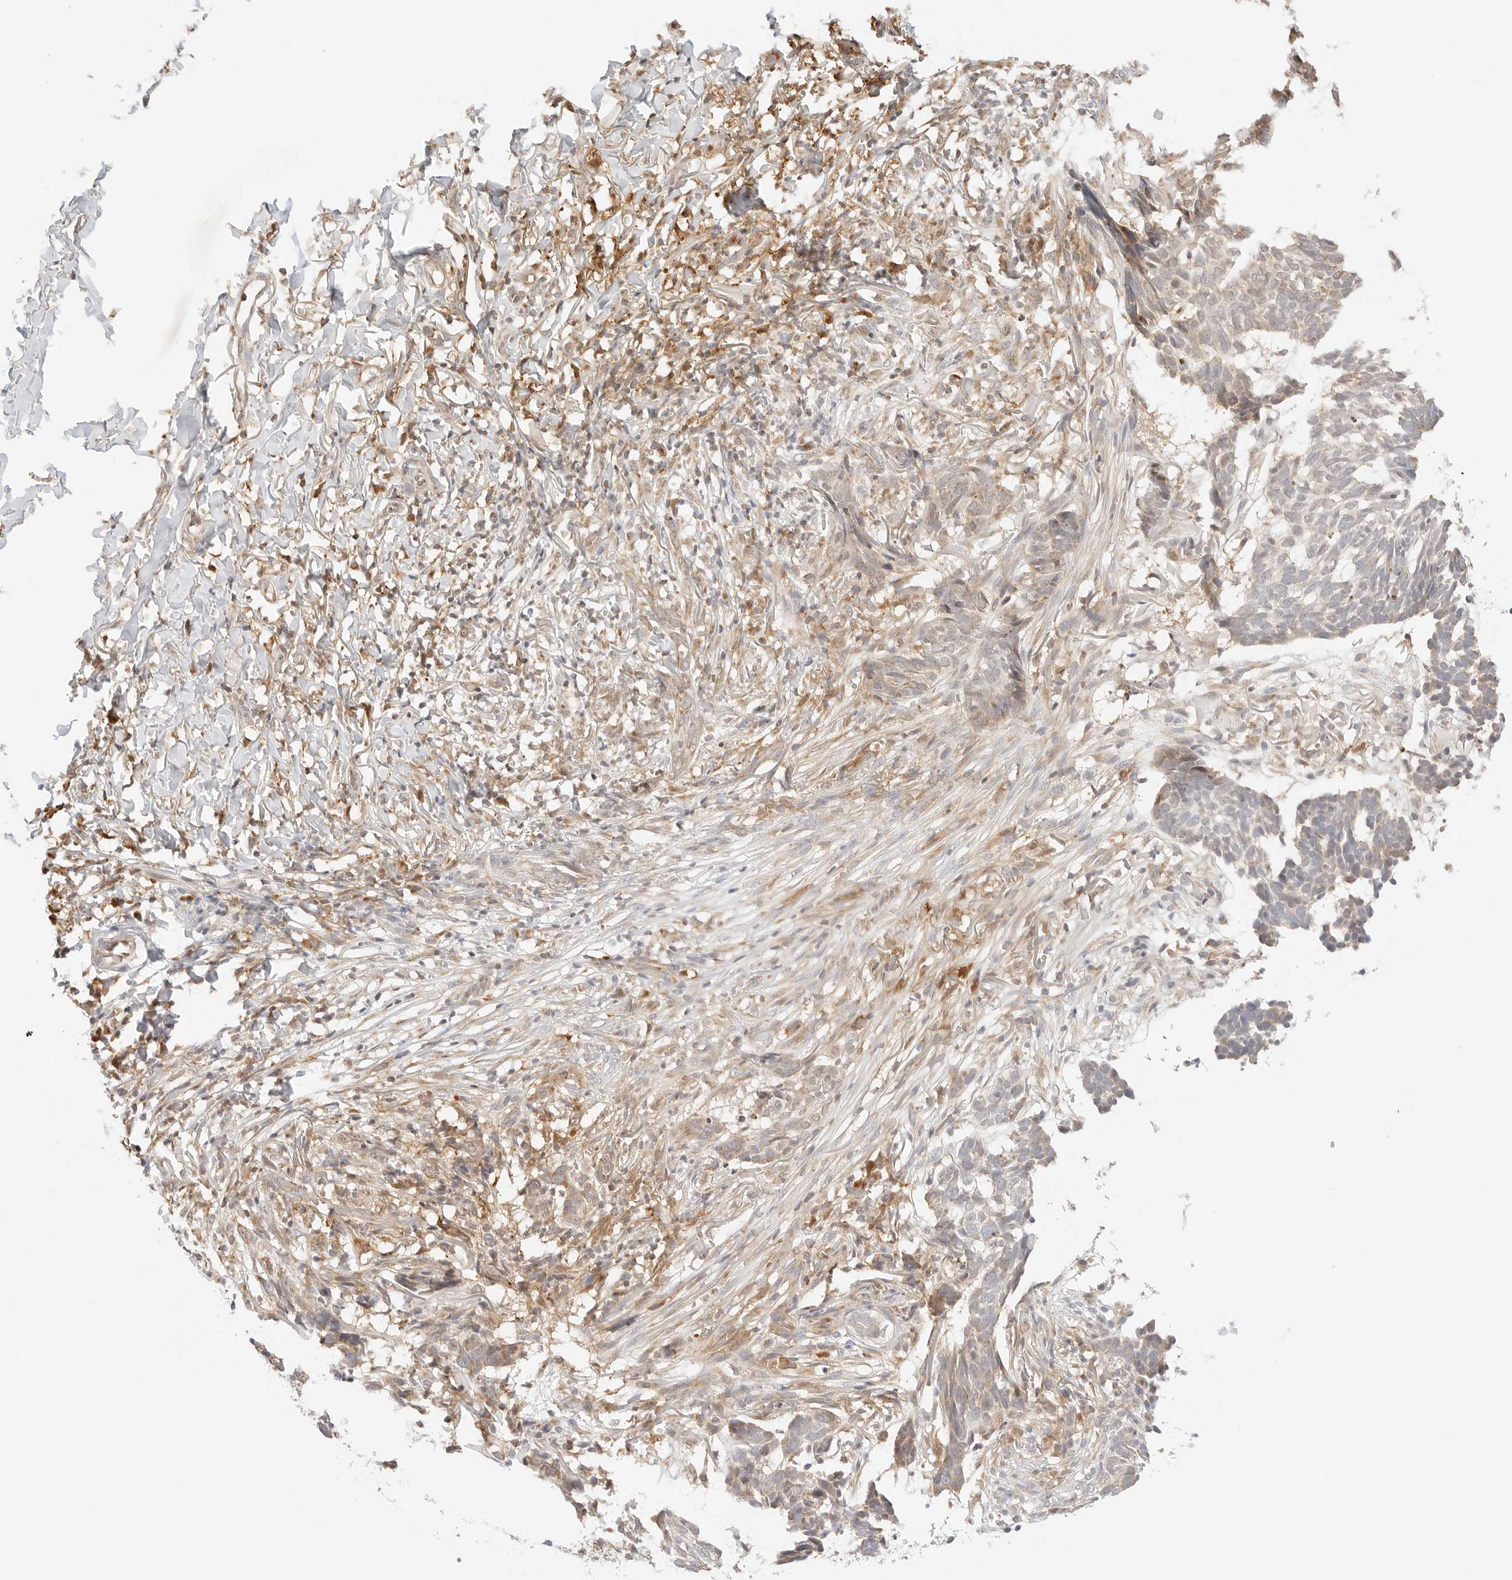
{"staining": {"intensity": "weak", "quantity": ">75%", "location": "cytoplasmic/membranous"}, "tissue": "skin cancer", "cell_type": "Tumor cells", "image_type": "cancer", "snomed": [{"axis": "morphology", "description": "Basal cell carcinoma"}, {"axis": "topography", "description": "Skin"}], "caption": "Immunohistochemical staining of skin cancer (basal cell carcinoma) exhibits low levels of weak cytoplasmic/membranous positivity in approximately >75% of tumor cells. (DAB (3,3'-diaminobenzidine) = brown stain, brightfield microscopy at high magnification).", "gene": "ERO1B", "patient": {"sex": "male", "age": 85}}